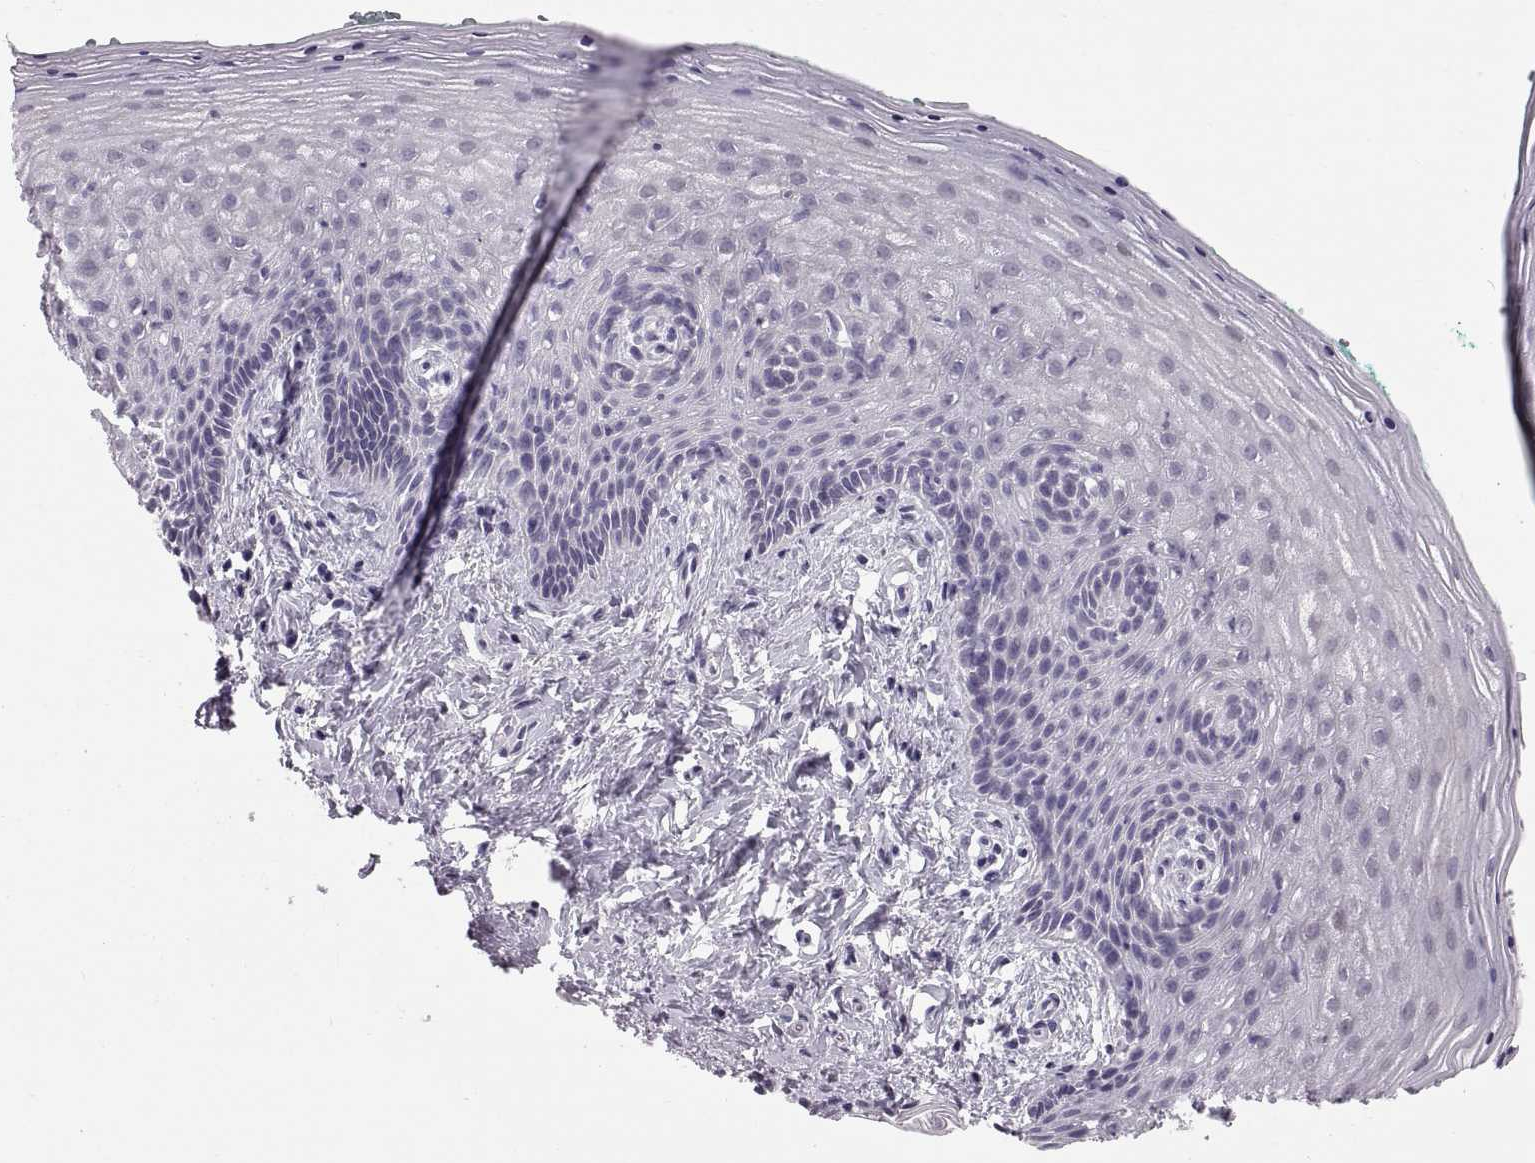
{"staining": {"intensity": "negative", "quantity": "none", "location": "none"}, "tissue": "vagina", "cell_type": "Squamous epithelial cells", "image_type": "normal", "snomed": [{"axis": "morphology", "description": "Normal tissue, NOS"}, {"axis": "topography", "description": "Vagina"}], "caption": "DAB (3,3'-diaminobenzidine) immunohistochemical staining of unremarkable human vagina reveals no significant expression in squamous epithelial cells. (DAB (3,3'-diaminobenzidine) IHC with hematoxylin counter stain).", "gene": "SPACDR", "patient": {"sex": "female", "age": 45}}